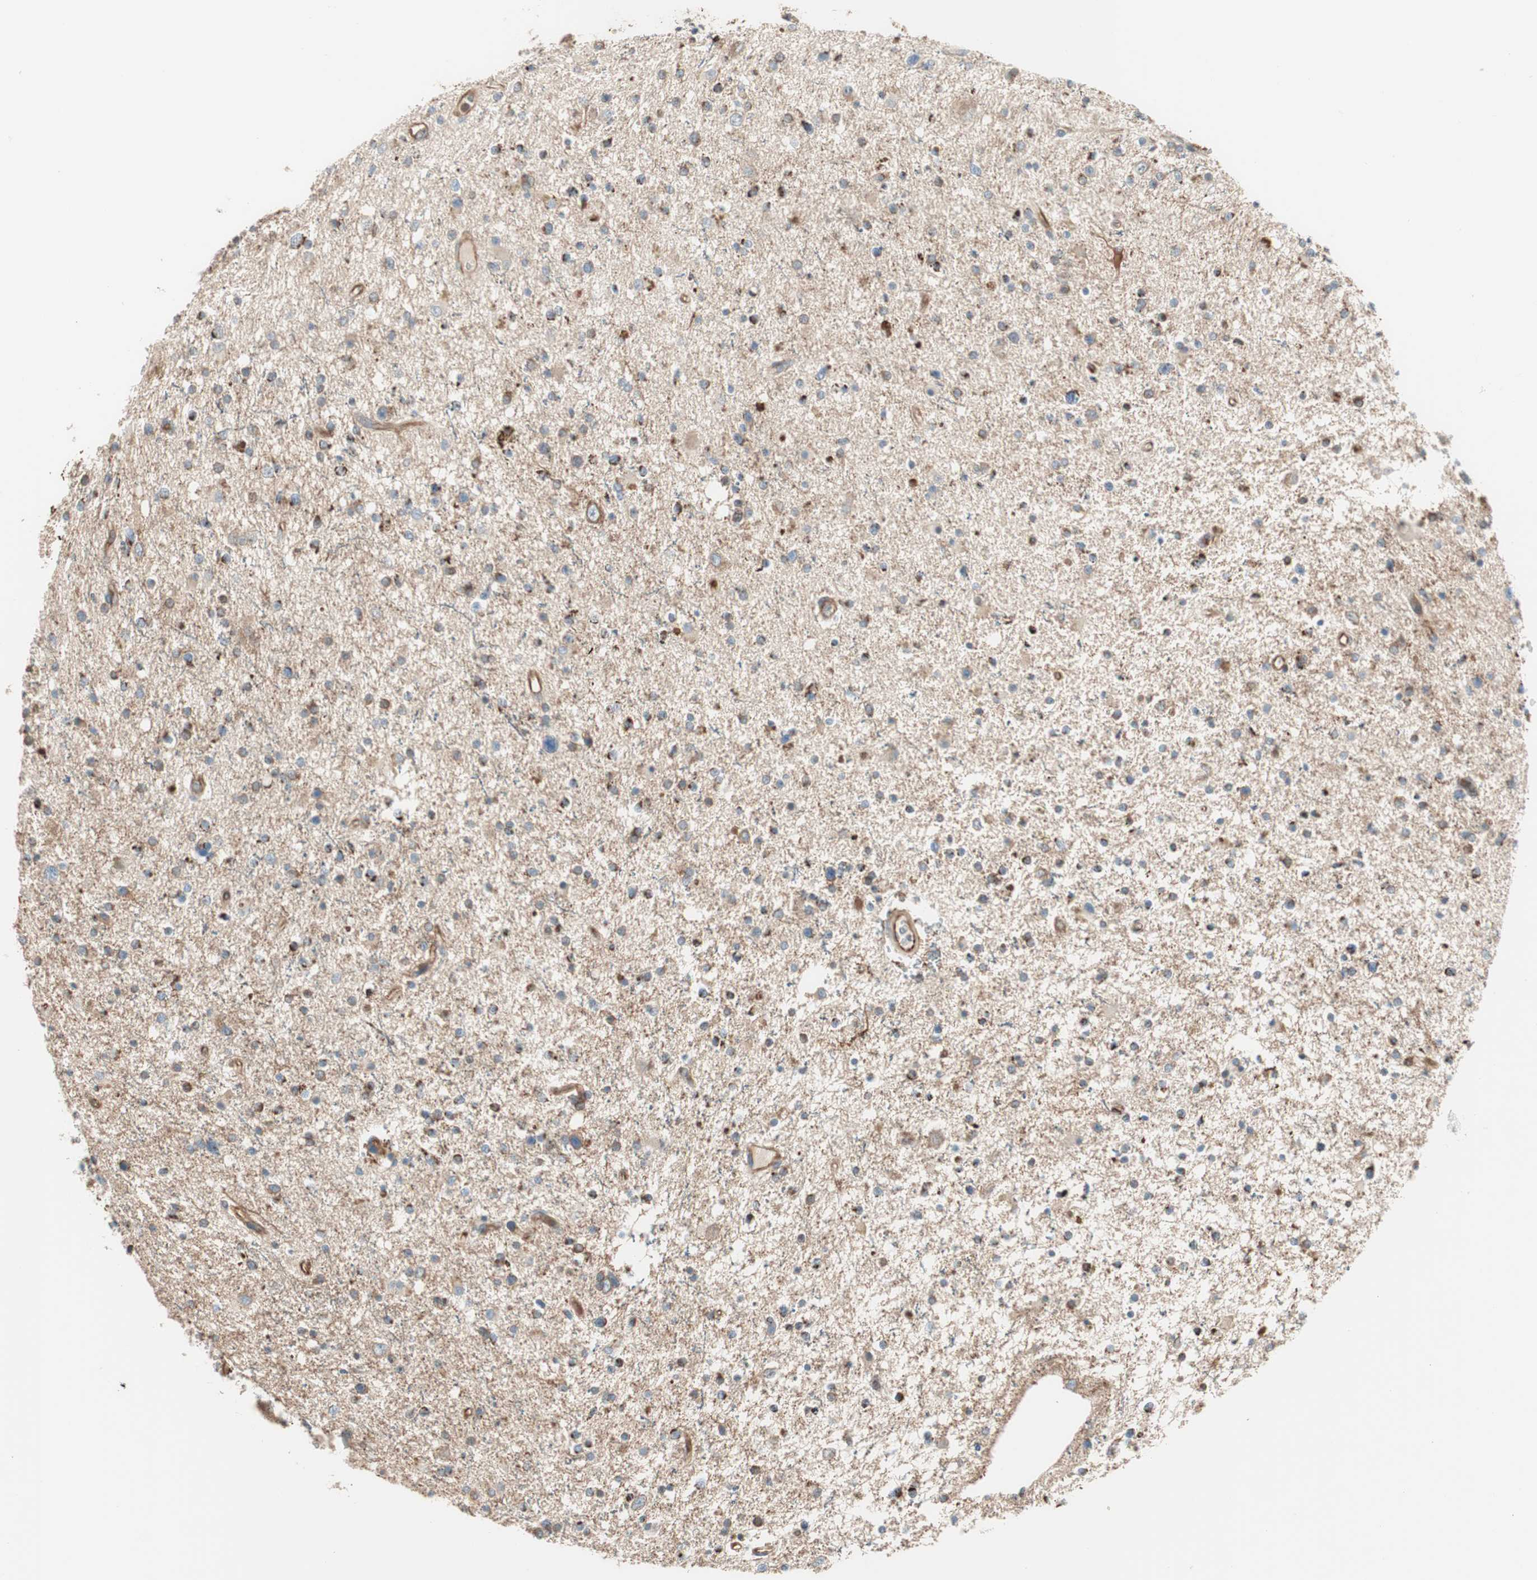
{"staining": {"intensity": "moderate", "quantity": "25%-75%", "location": "cytoplasmic/membranous"}, "tissue": "glioma", "cell_type": "Tumor cells", "image_type": "cancer", "snomed": [{"axis": "morphology", "description": "Glioma, malignant, High grade"}, {"axis": "topography", "description": "Brain"}], "caption": "Brown immunohistochemical staining in human glioma displays moderate cytoplasmic/membranous expression in approximately 25%-75% of tumor cells. (DAB (3,3'-diaminobenzidine) IHC with brightfield microscopy, high magnification).", "gene": "SRCIN1", "patient": {"sex": "male", "age": 33}}